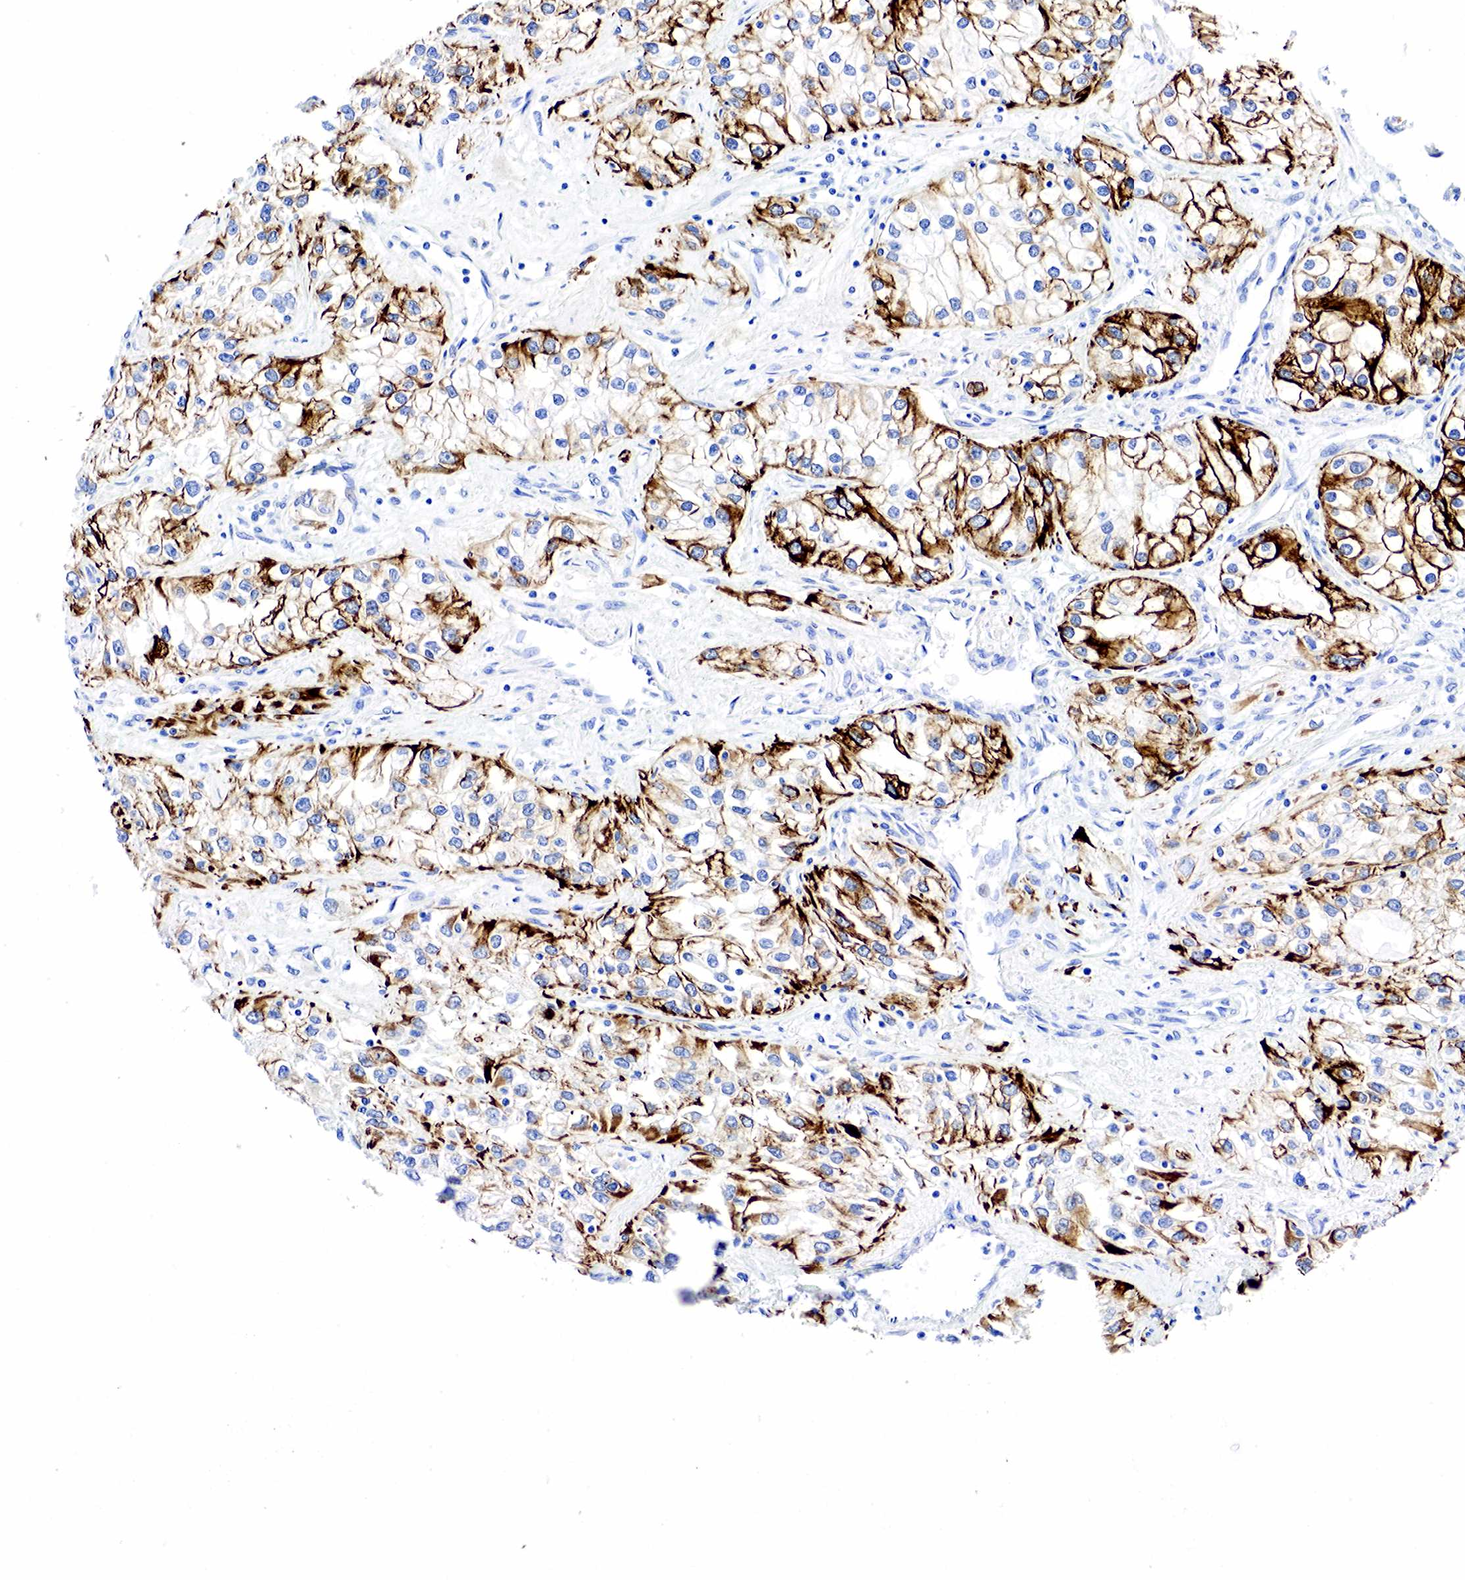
{"staining": {"intensity": "moderate", "quantity": "25%-75%", "location": "cytoplasmic/membranous"}, "tissue": "renal cancer", "cell_type": "Tumor cells", "image_type": "cancer", "snomed": [{"axis": "morphology", "description": "Adenocarcinoma, NOS"}, {"axis": "topography", "description": "Kidney"}], "caption": "High-power microscopy captured an immunohistochemistry (IHC) histopathology image of renal cancer, revealing moderate cytoplasmic/membranous expression in approximately 25%-75% of tumor cells. (DAB (3,3'-diaminobenzidine) IHC with brightfield microscopy, high magnification).", "gene": "KRT18", "patient": {"sex": "male", "age": 57}}